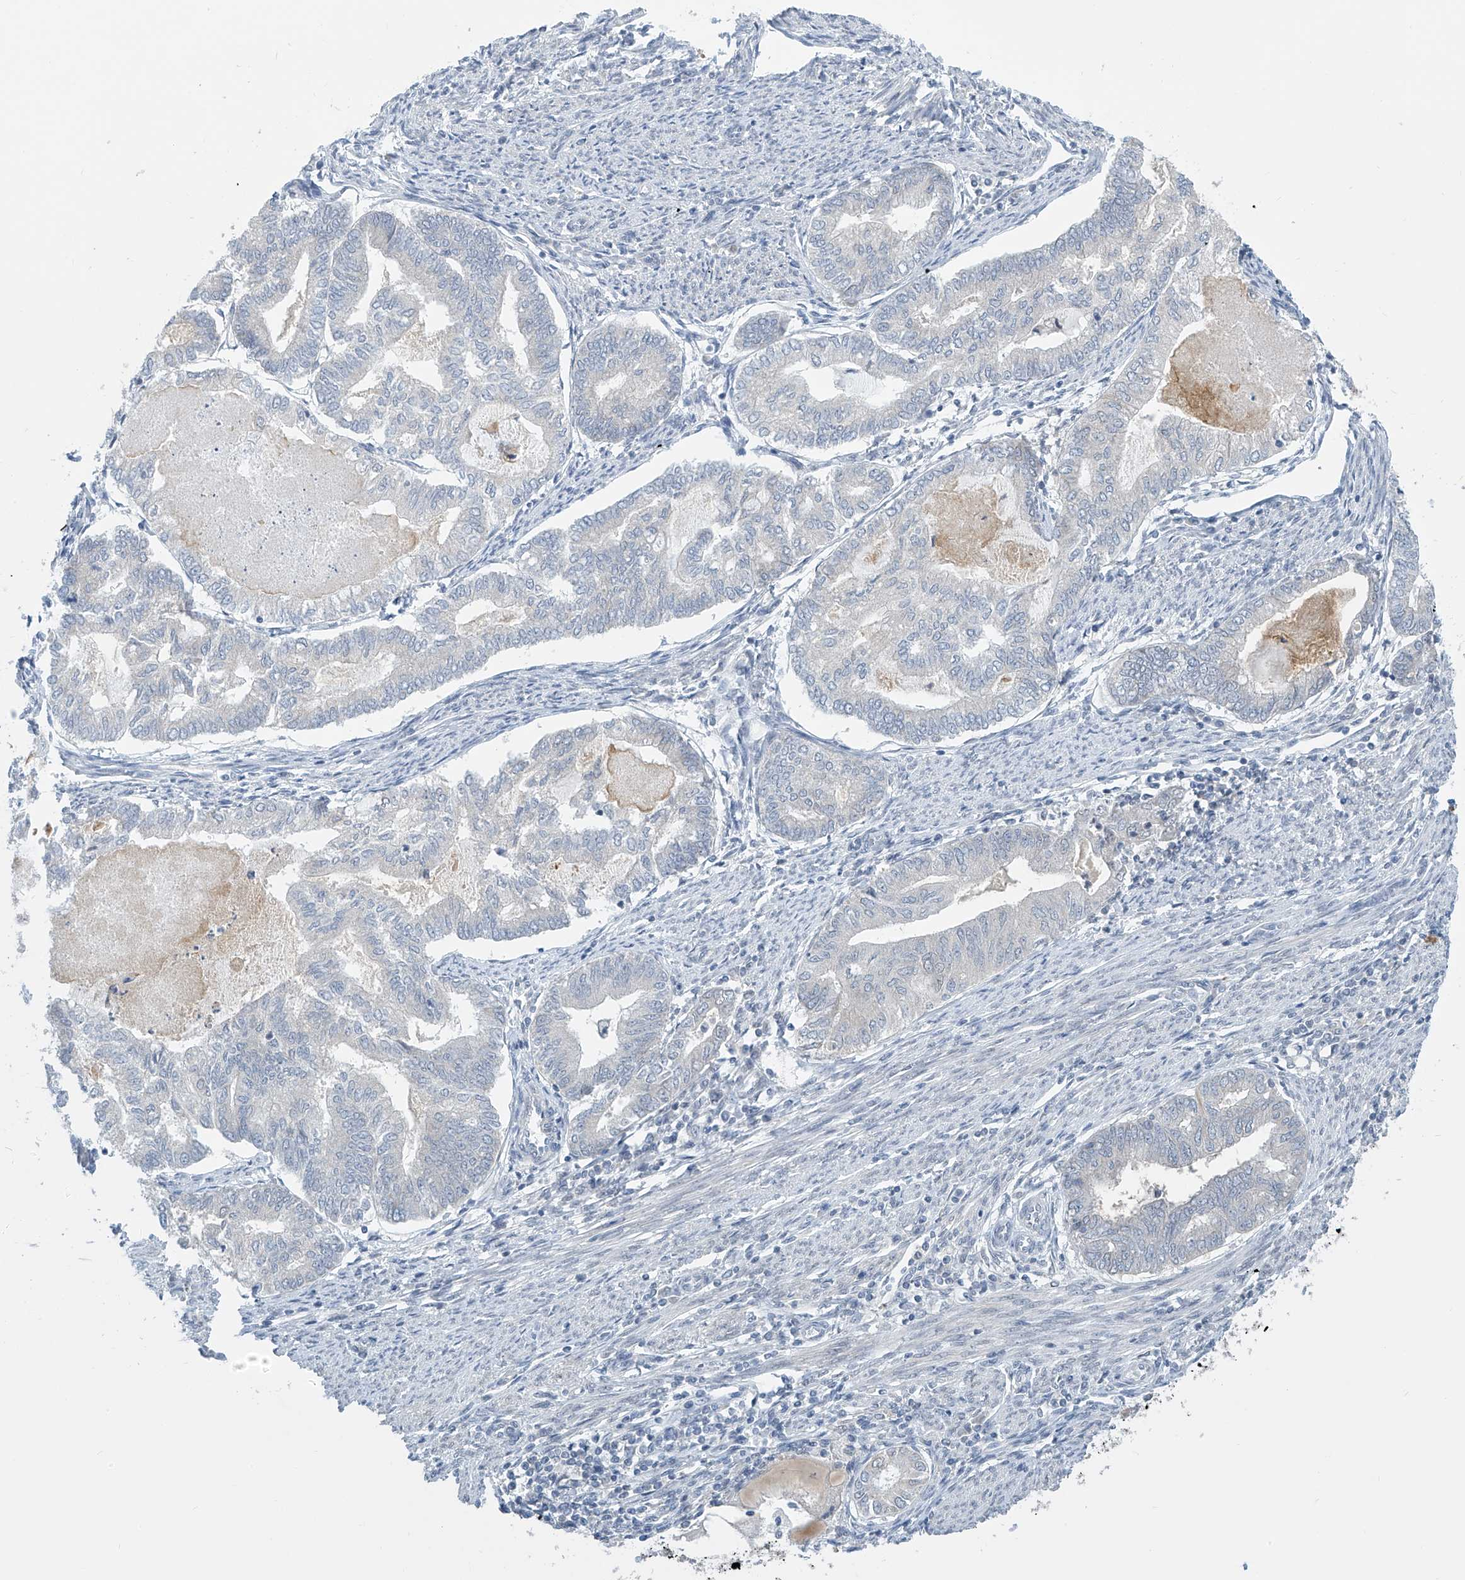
{"staining": {"intensity": "negative", "quantity": "none", "location": "none"}, "tissue": "endometrial cancer", "cell_type": "Tumor cells", "image_type": "cancer", "snomed": [{"axis": "morphology", "description": "Adenocarcinoma, NOS"}, {"axis": "topography", "description": "Endometrium"}], "caption": "An IHC image of endometrial adenocarcinoma is shown. There is no staining in tumor cells of endometrial adenocarcinoma. (DAB IHC with hematoxylin counter stain).", "gene": "APLF", "patient": {"sex": "female", "age": 79}}